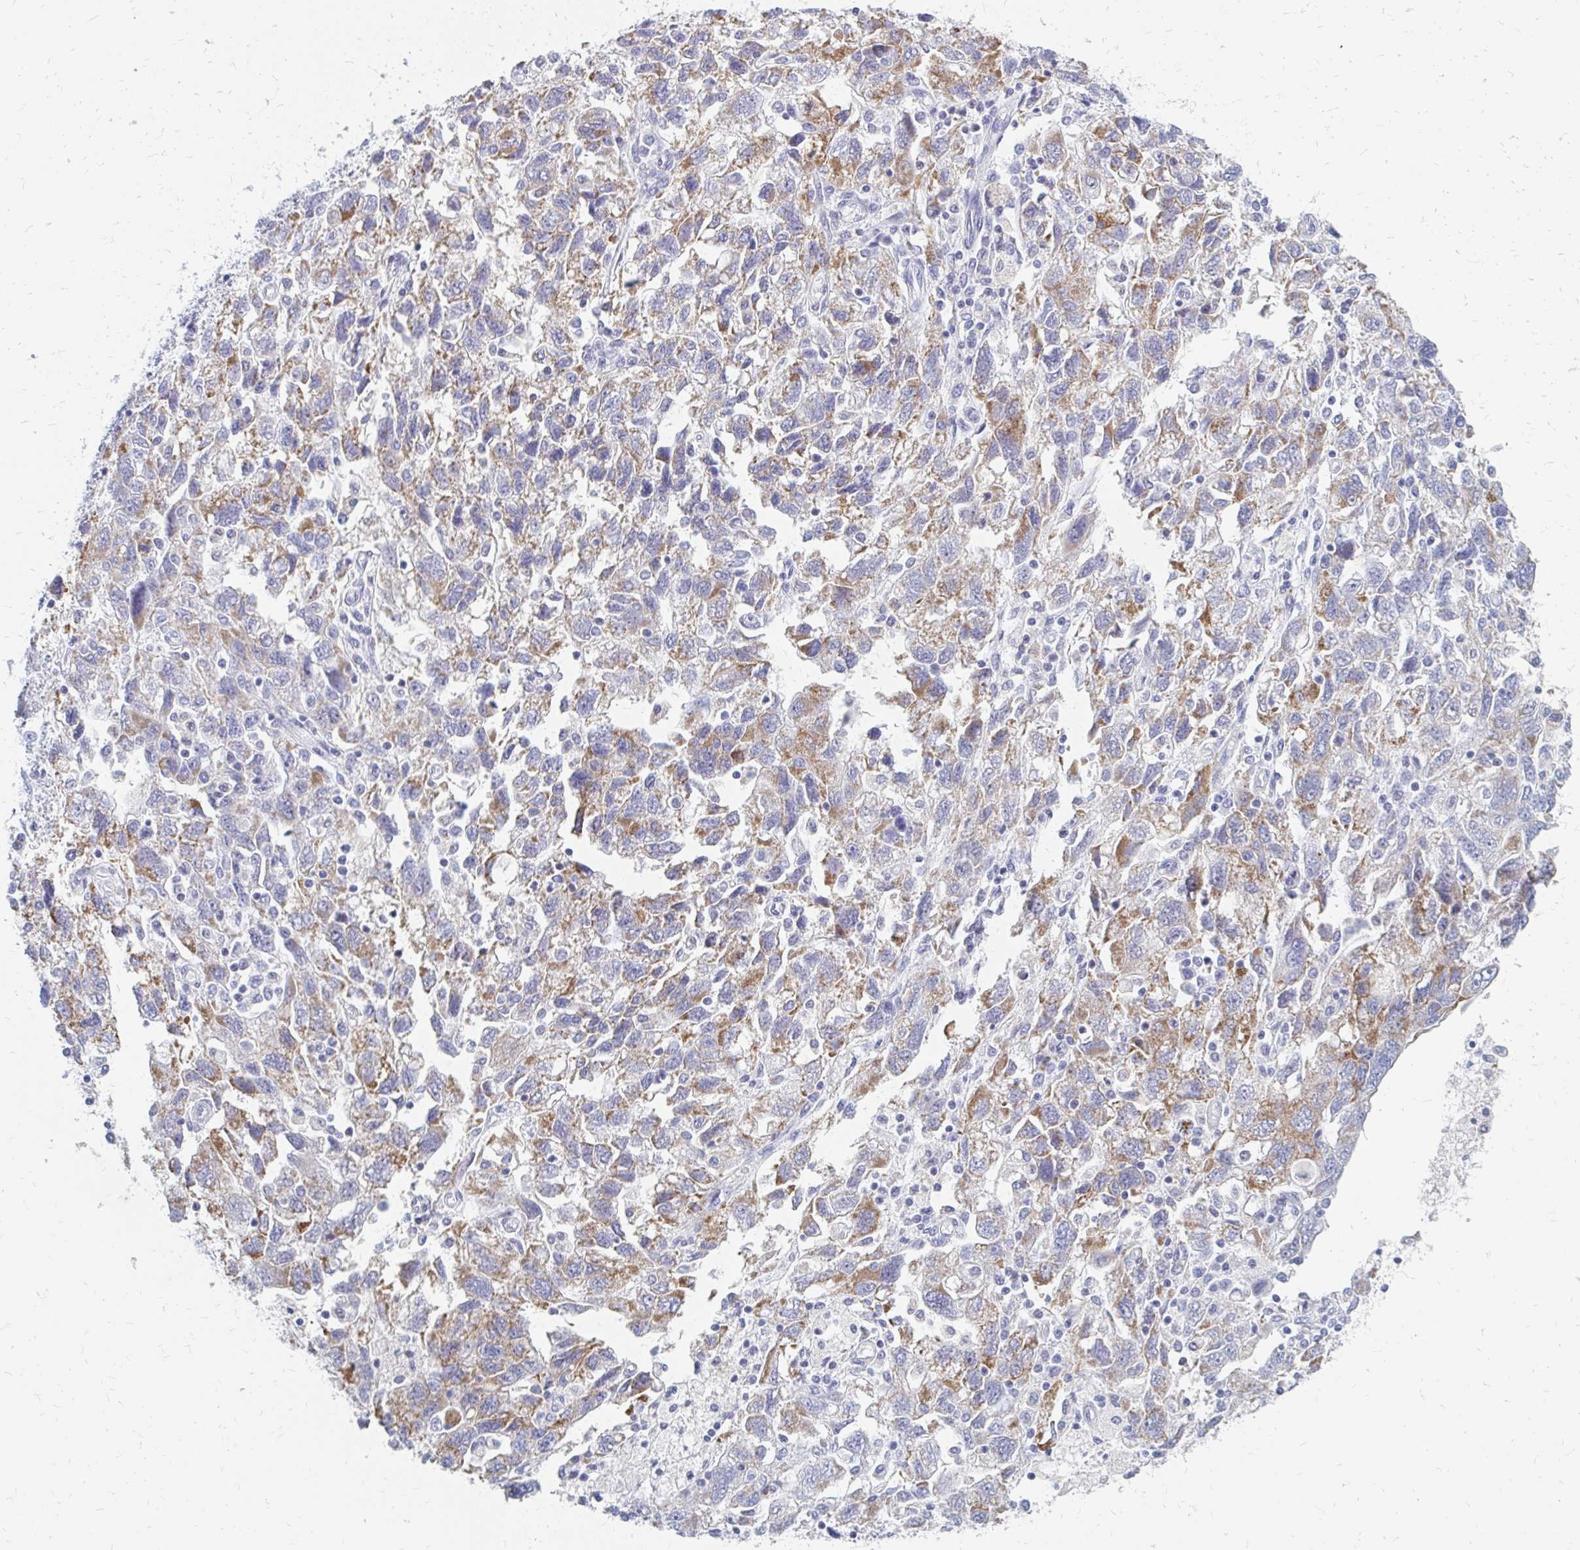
{"staining": {"intensity": "moderate", "quantity": ">75%", "location": "cytoplasmic/membranous"}, "tissue": "ovarian cancer", "cell_type": "Tumor cells", "image_type": "cancer", "snomed": [{"axis": "morphology", "description": "Carcinoma, NOS"}, {"axis": "morphology", "description": "Cystadenocarcinoma, serous, NOS"}, {"axis": "topography", "description": "Ovary"}], "caption": "Human ovarian serous cystadenocarcinoma stained with a brown dye displays moderate cytoplasmic/membranous positive staining in about >75% of tumor cells.", "gene": "OR10V1", "patient": {"sex": "female", "age": 69}}